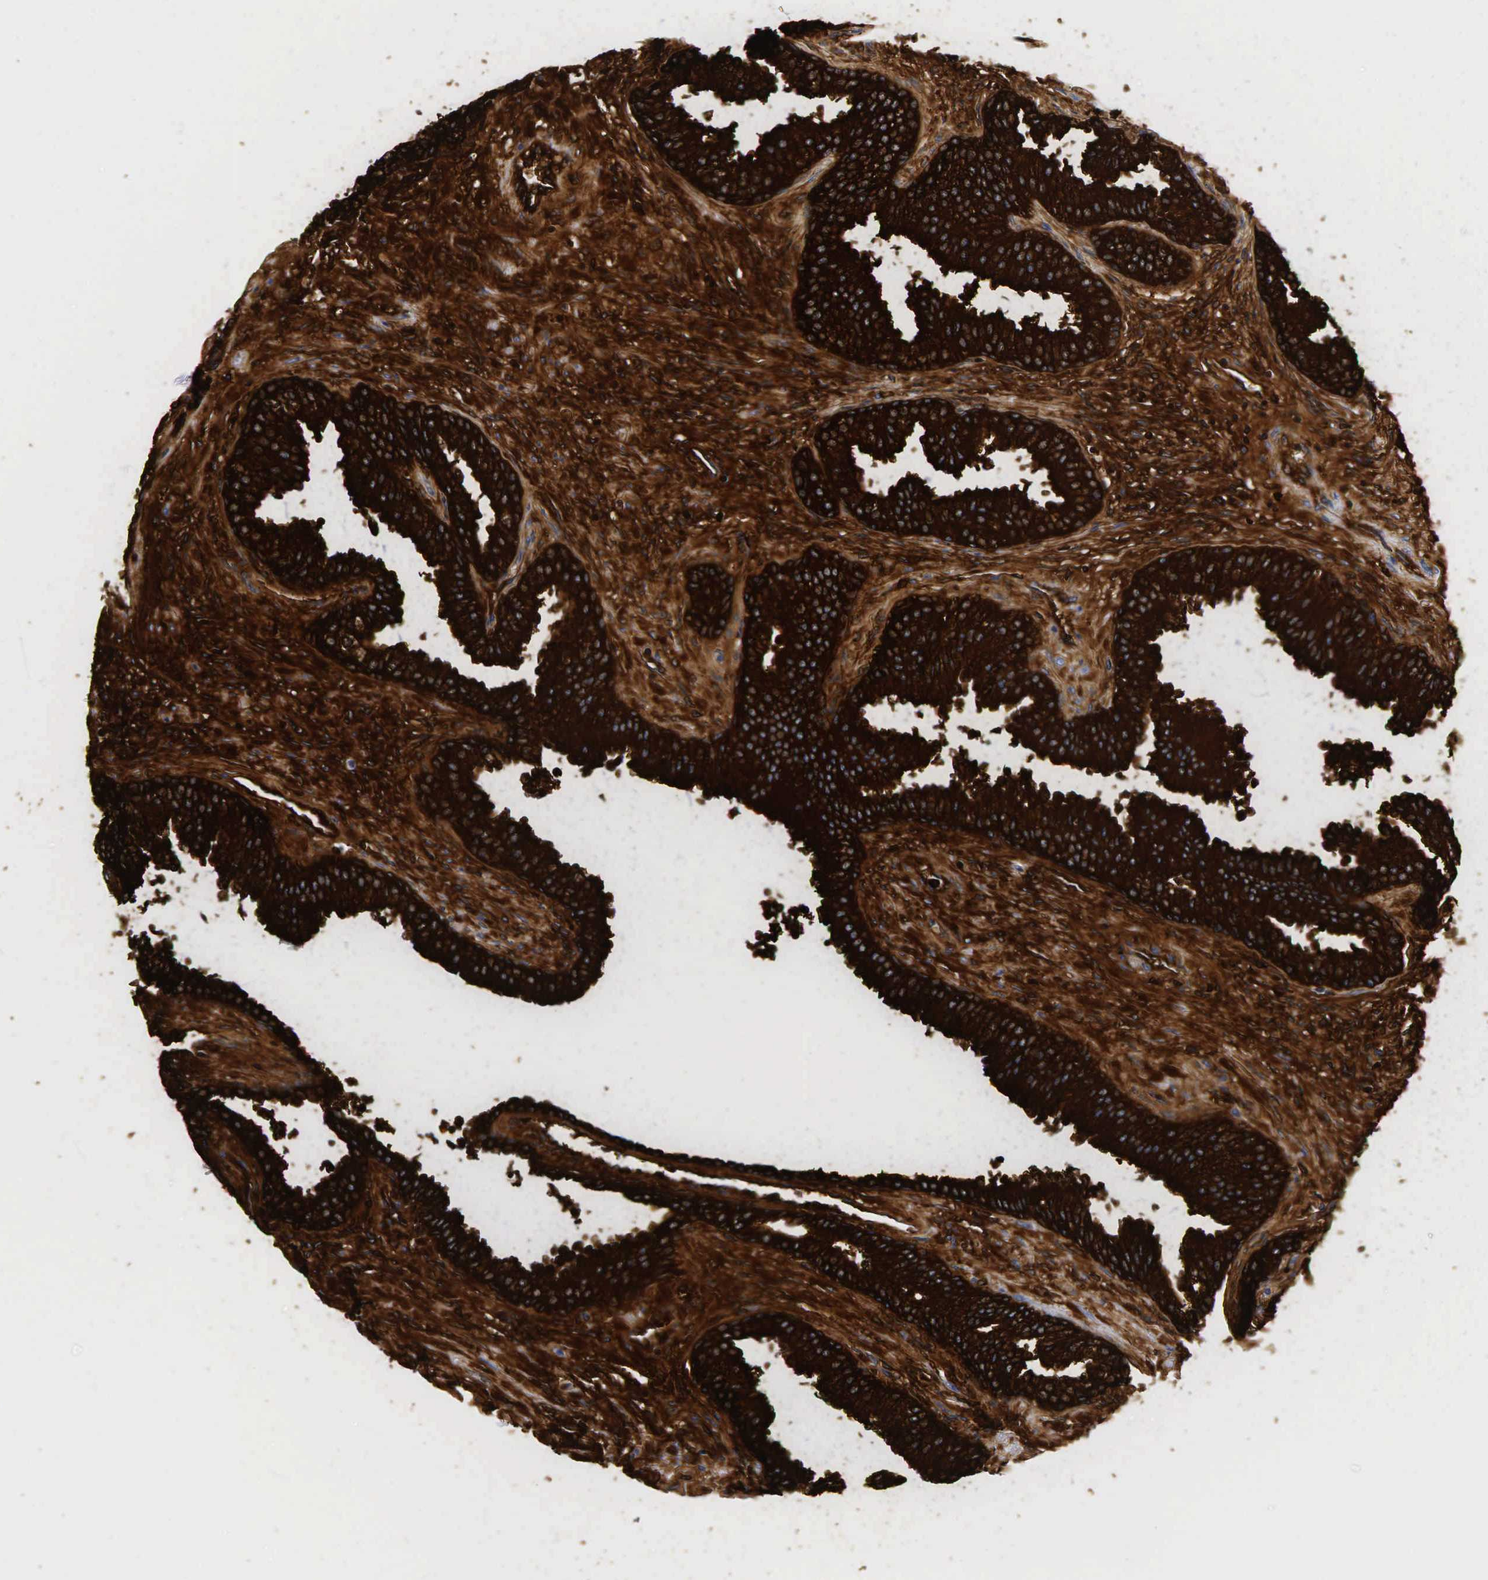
{"staining": {"intensity": "strong", "quantity": ">75%", "location": "cytoplasmic/membranous"}, "tissue": "prostate", "cell_type": "Glandular cells", "image_type": "normal", "snomed": [{"axis": "morphology", "description": "Normal tissue, NOS"}, {"axis": "topography", "description": "Prostate"}], "caption": "Immunohistochemistry (IHC) staining of unremarkable prostate, which reveals high levels of strong cytoplasmic/membranous expression in about >75% of glandular cells indicating strong cytoplasmic/membranous protein expression. The staining was performed using DAB (brown) for protein detection and nuclei were counterstained in hematoxylin (blue).", "gene": "ACP3", "patient": {"sex": "male", "age": 68}}